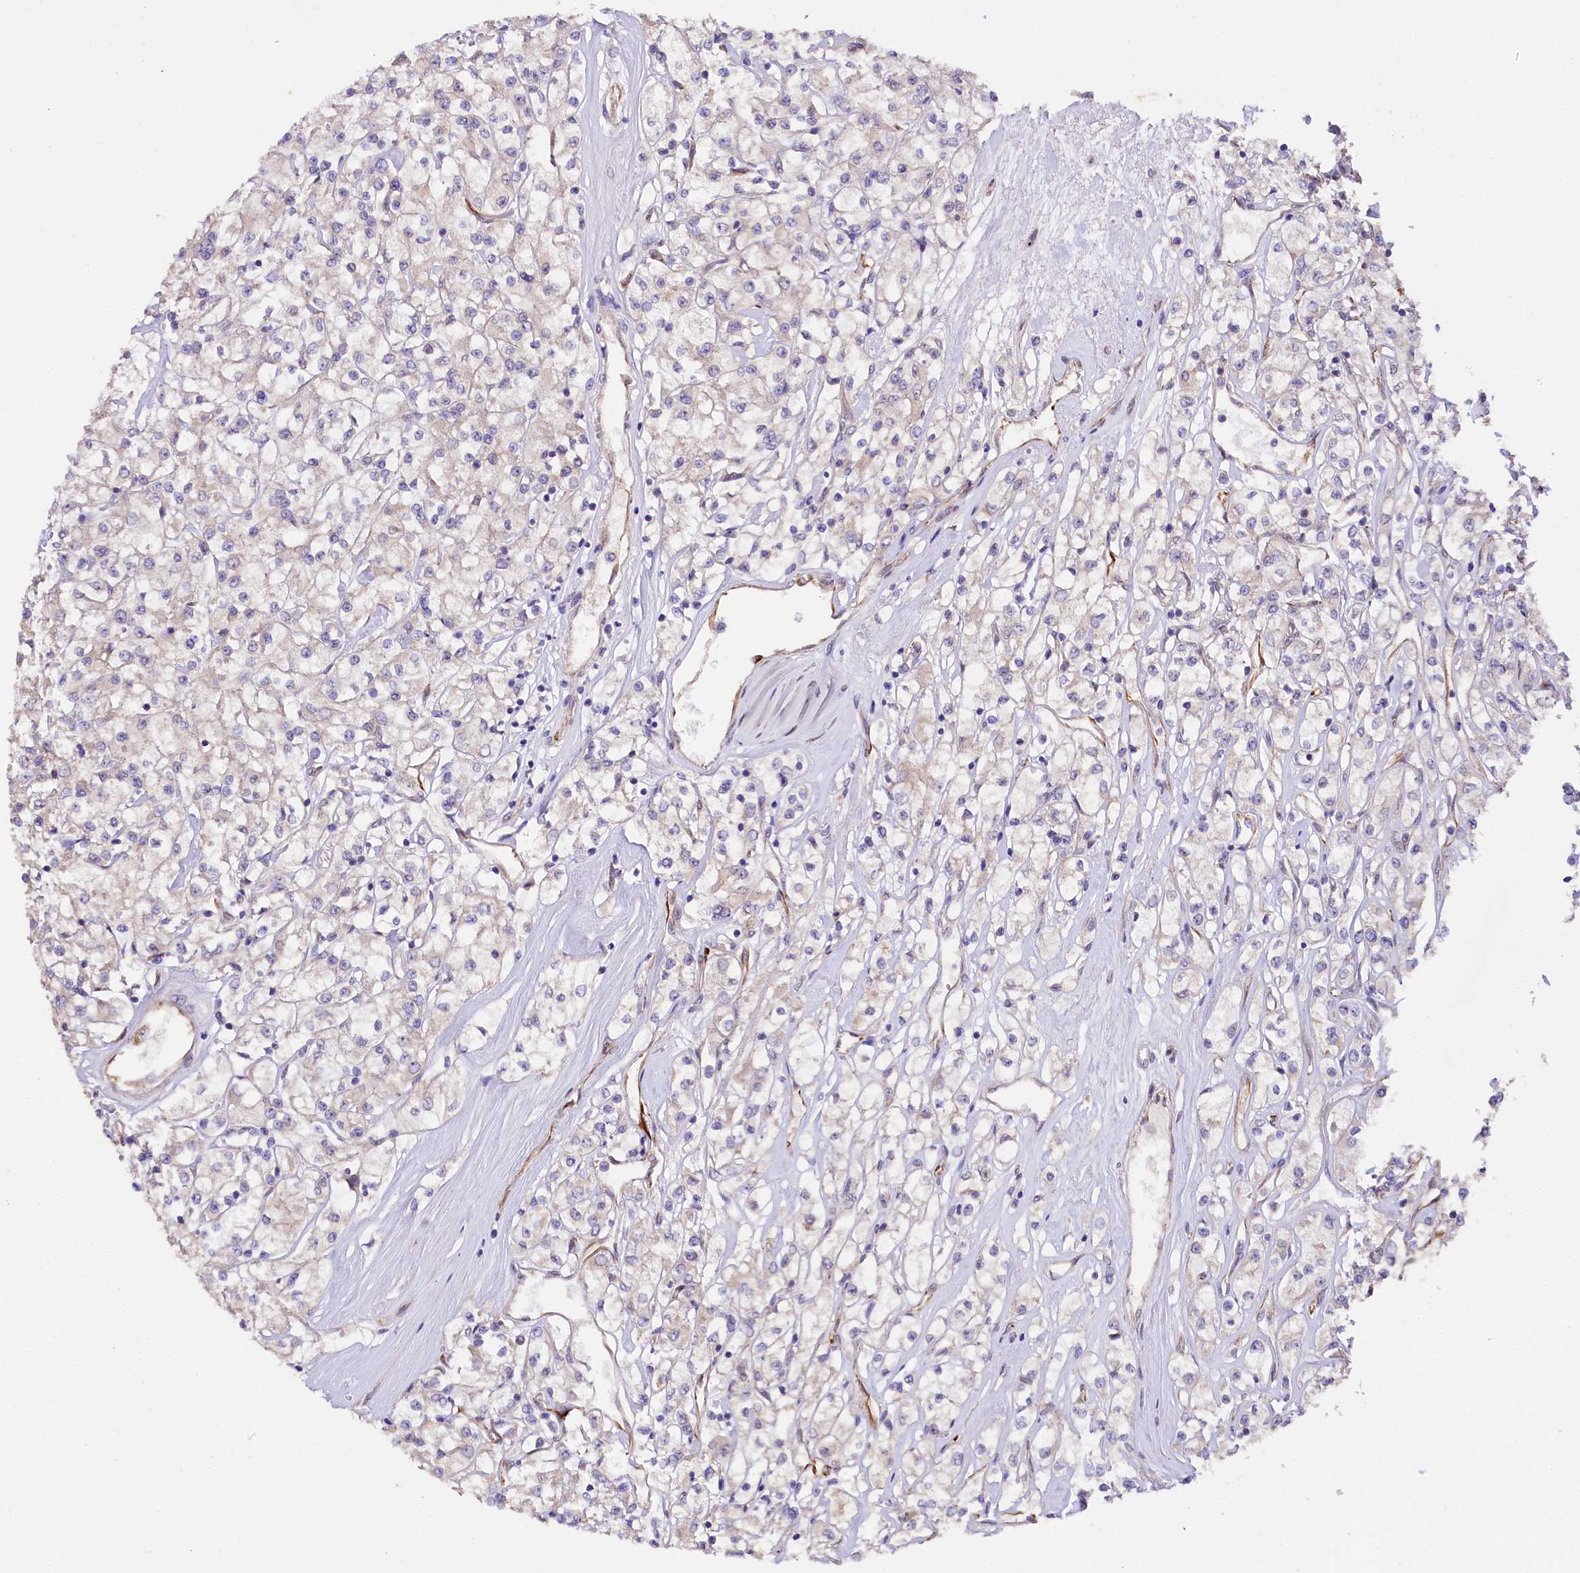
{"staining": {"intensity": "negative", "quantity": "none", "location": "none"}, "tissue": "renal cancer", "cell_type": "Tumor cells", "image_type": "cancer", "snomed": [{"axis": "morphology", "description": "Adenocarcinoma, NOS"}, {"axis": "topography", "description": "Kidney"}], "caption": "Renal cancer was stained to show a protein in brown. There is no significant staining in tumor cells.", "gene": "TTC12", "patient": {"sex": "female", "age": 59}}